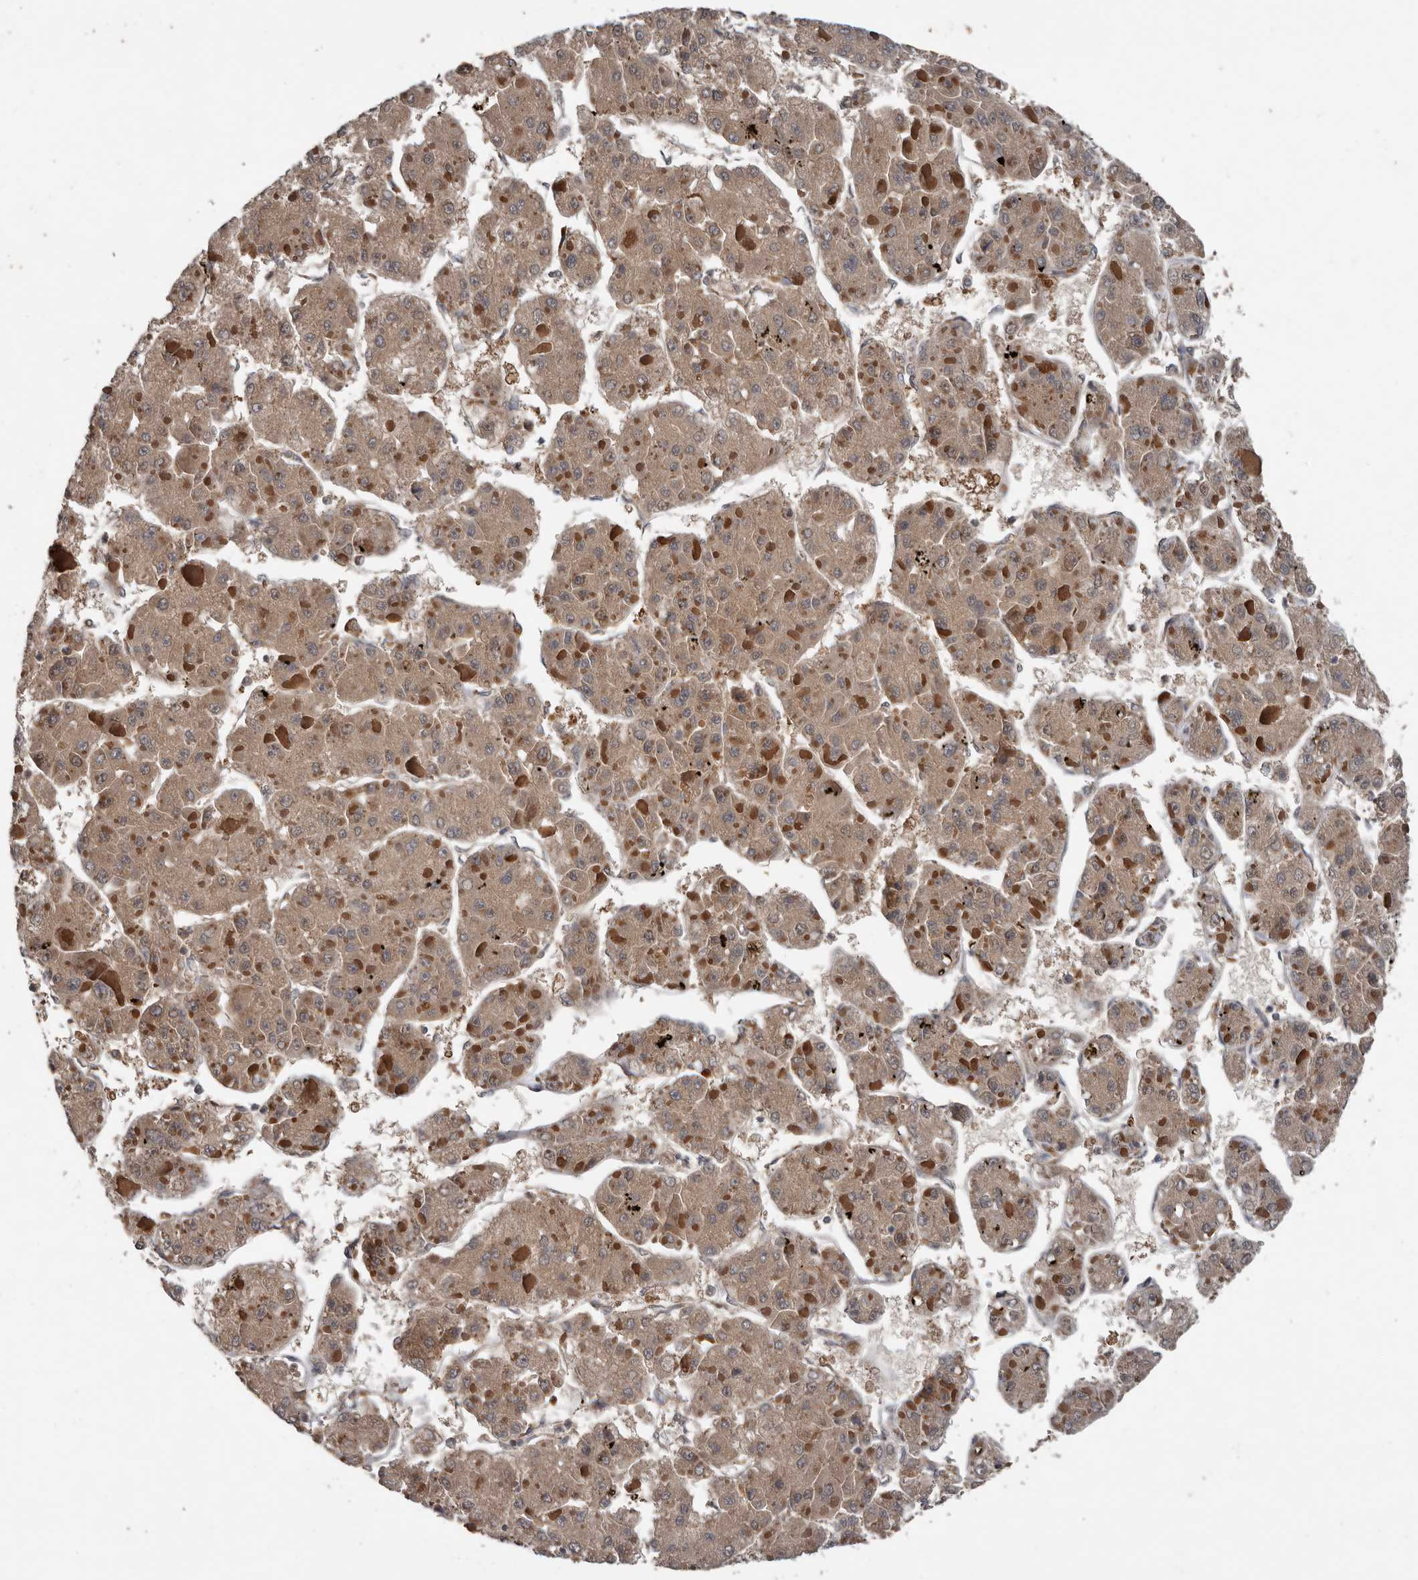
{"staining": {"intensity": "weak", "quantity": ">75%", "location": "cytoplasmic/membranous"}, "tissue": "liver cancer", "cell_type": "Tumor cells", "image_type": "cancer", "snomed": [{"axis": "morphology", "description": "Carcinoma, Hepatocellular, NOS"}, {"axis": "topography", "description": "Liver"}], "caption": "Liver cancer (hepatocellular carcinoma) was stained to show a protein in brown. There is low levels of weak cytoplasmic/membranous expression in approximately >75% of tumor cells.", "gene": "DNAJB4", "patient": {"sex": "female", "age": 73}}